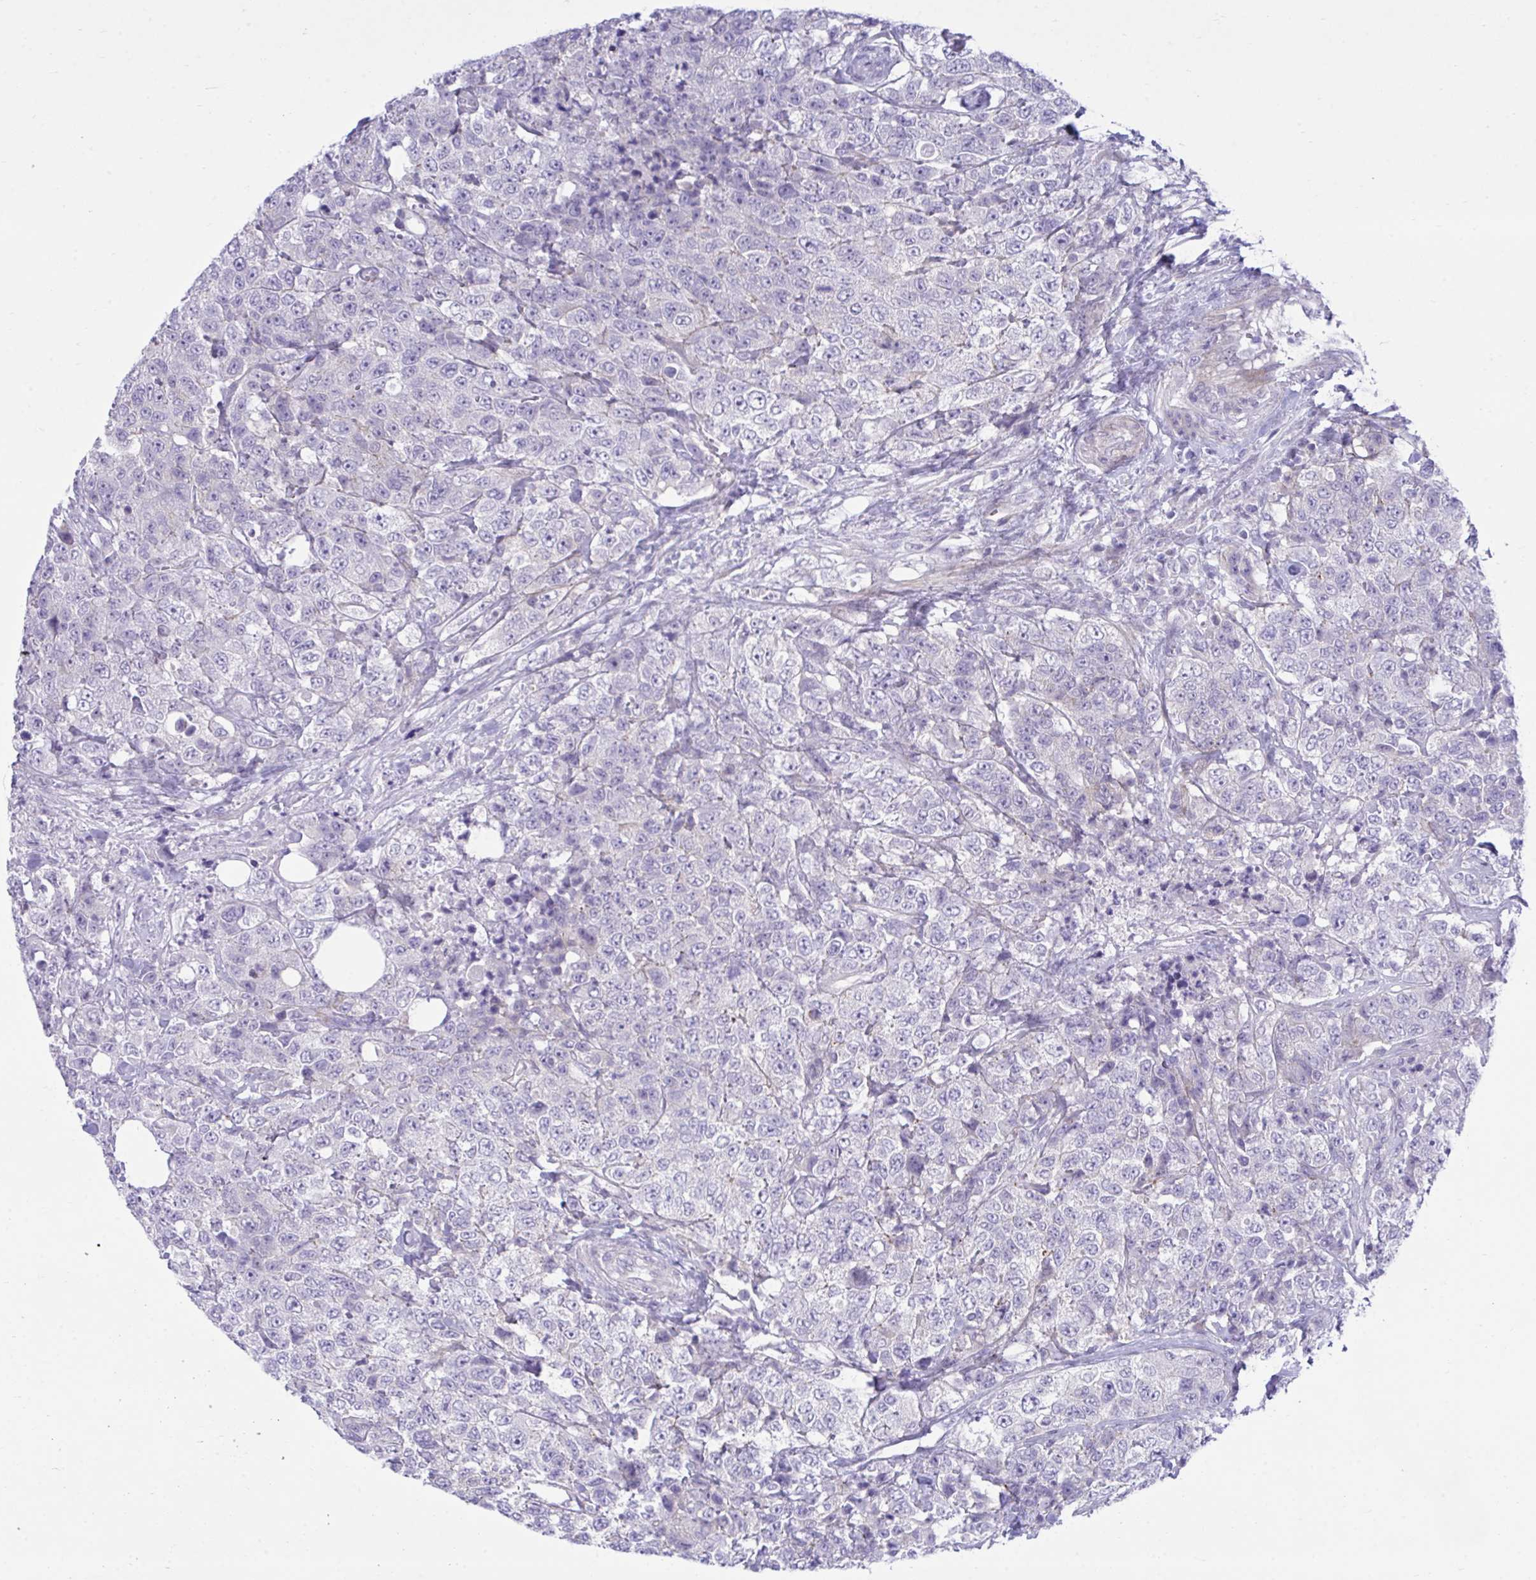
{"staining": {"intensity": "negative", "quantity": "none", "location": "none"}, "tissue": "urothelial cancer", "cell_type": "Tumor cells", "image_type": "cancer", "snomed": [{"axis": "morphology", "description": "Urothelial carcinoma, High grade"}, {"axis": "topography", "description": "Urinary bladder"}], "caption": "This is an immunohistochemistry photomicrograph of human high-grade urothelial carcinoma. There is no staining in tumor cells.", "gene": "MED9", "patient": {"sex": "female", "age": 78}}